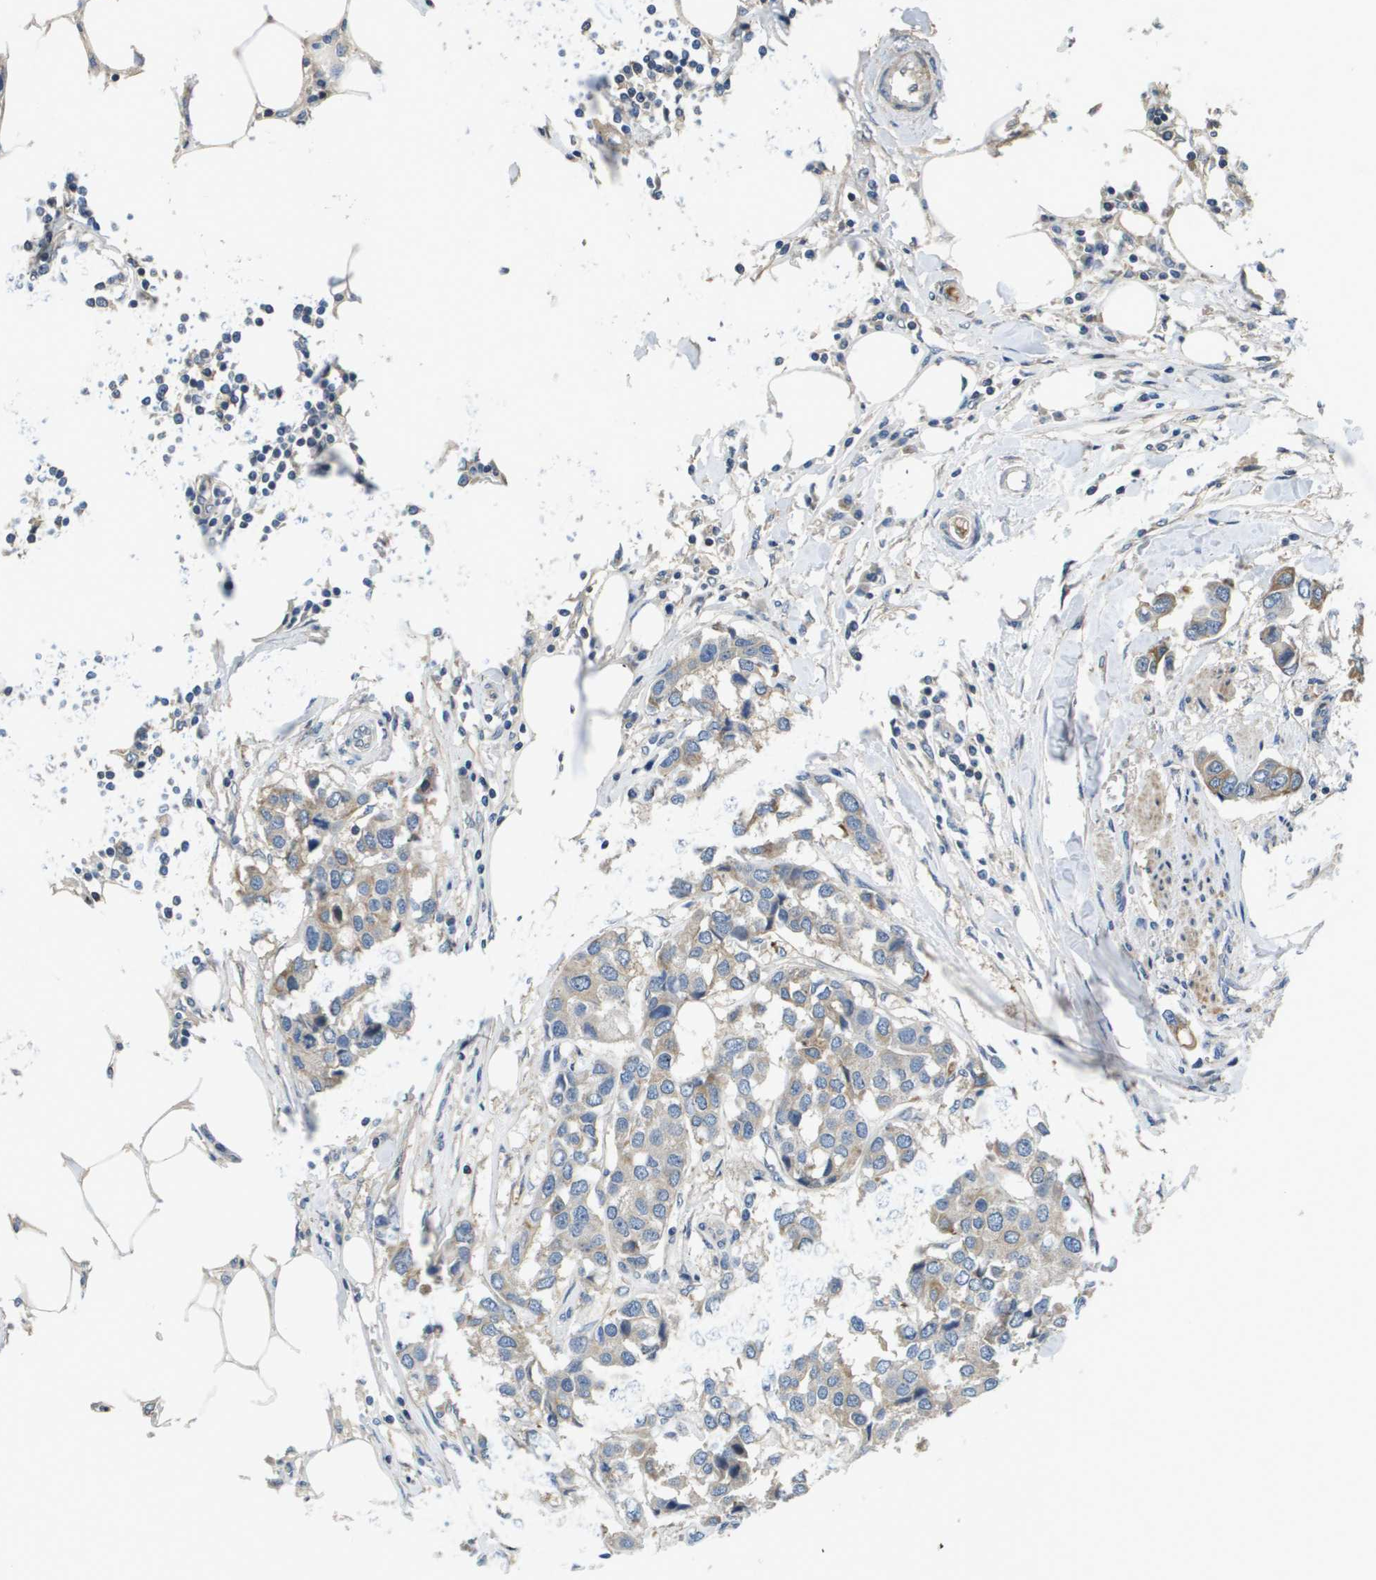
{"staining": {"intensity": "weak", "quantity": "<25%", "location": "cytoplasmic/membranous"}, "tissue": "breast cancer", "cell_type": "Tumor cells", "image_type": "cancer", "snomed": [{"axis": "morphology", "description": "Duct carcinoma"}, {"axis": "topography", "description": "Breast"}], "caption": "This photomicrograph is of breast cancer (invasive ductal carcinoma) stained with immunohistochemistry to label a protein in brown with the nuclei are counter-stained blue. There is no staining in tumor cells.", "gene": "KRT23", "patient": {"sex": "female", "age": 80}}